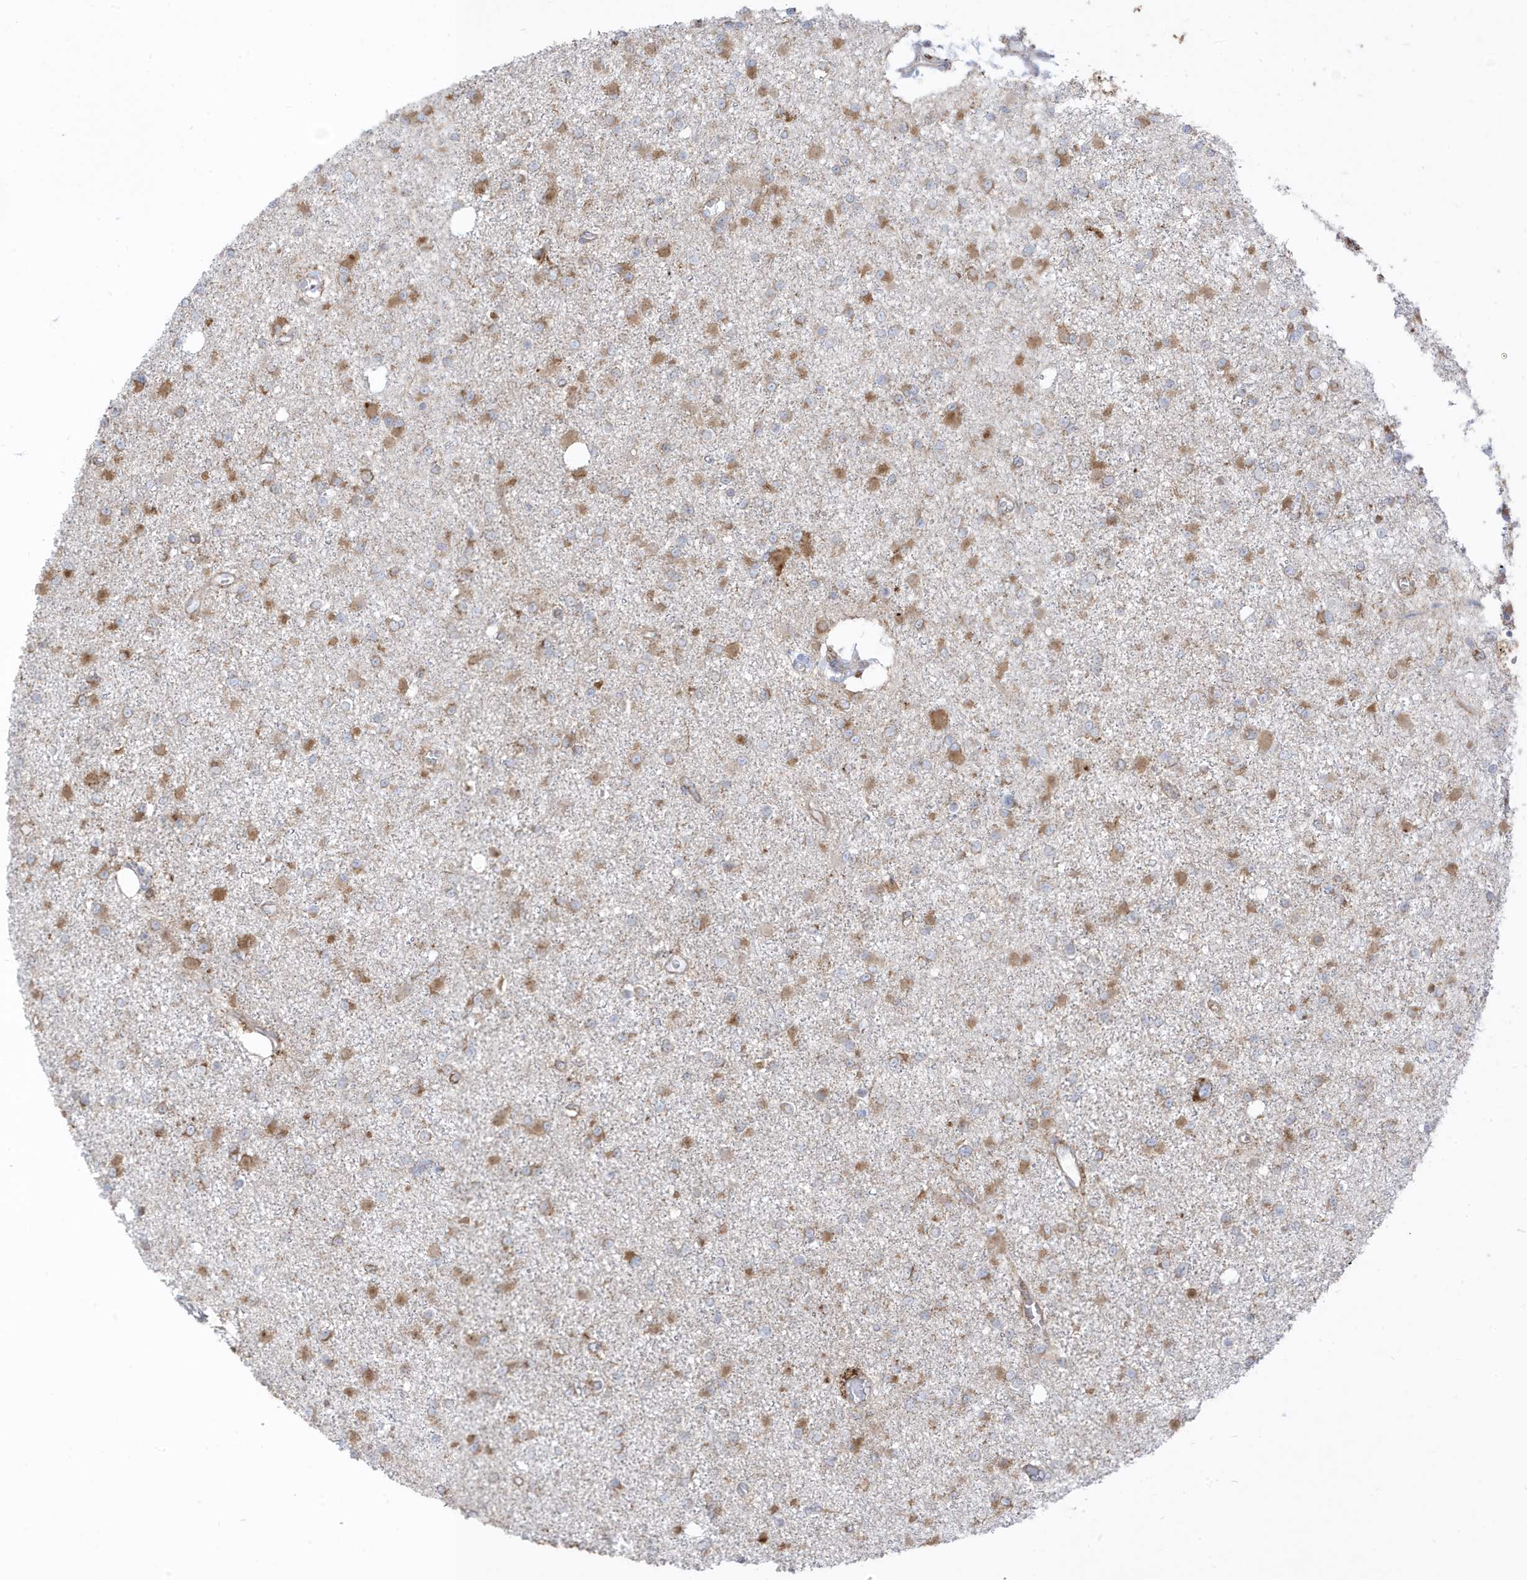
{"staining": {"intensity": "moderate", "quantity": "25%-75%", "location": "cytoplasmic/membranous"}, "tissue": "glioma", "cell_type": "Tumor cells", "image_type": "cancer", "snomed": [{"axis": "morphology", "description": "Glioma, malignant, Low grade"}, {"axis": "topography", "description": "Brain"}], "caption": "Tumor cells exhibit medium levels of moderate cytoplasmic/membranous expression in about 25%-75% of cells in malignant low-grade glioma.", "gene": "PDIA6", "patient": {"sex": "female", "age": 22}}